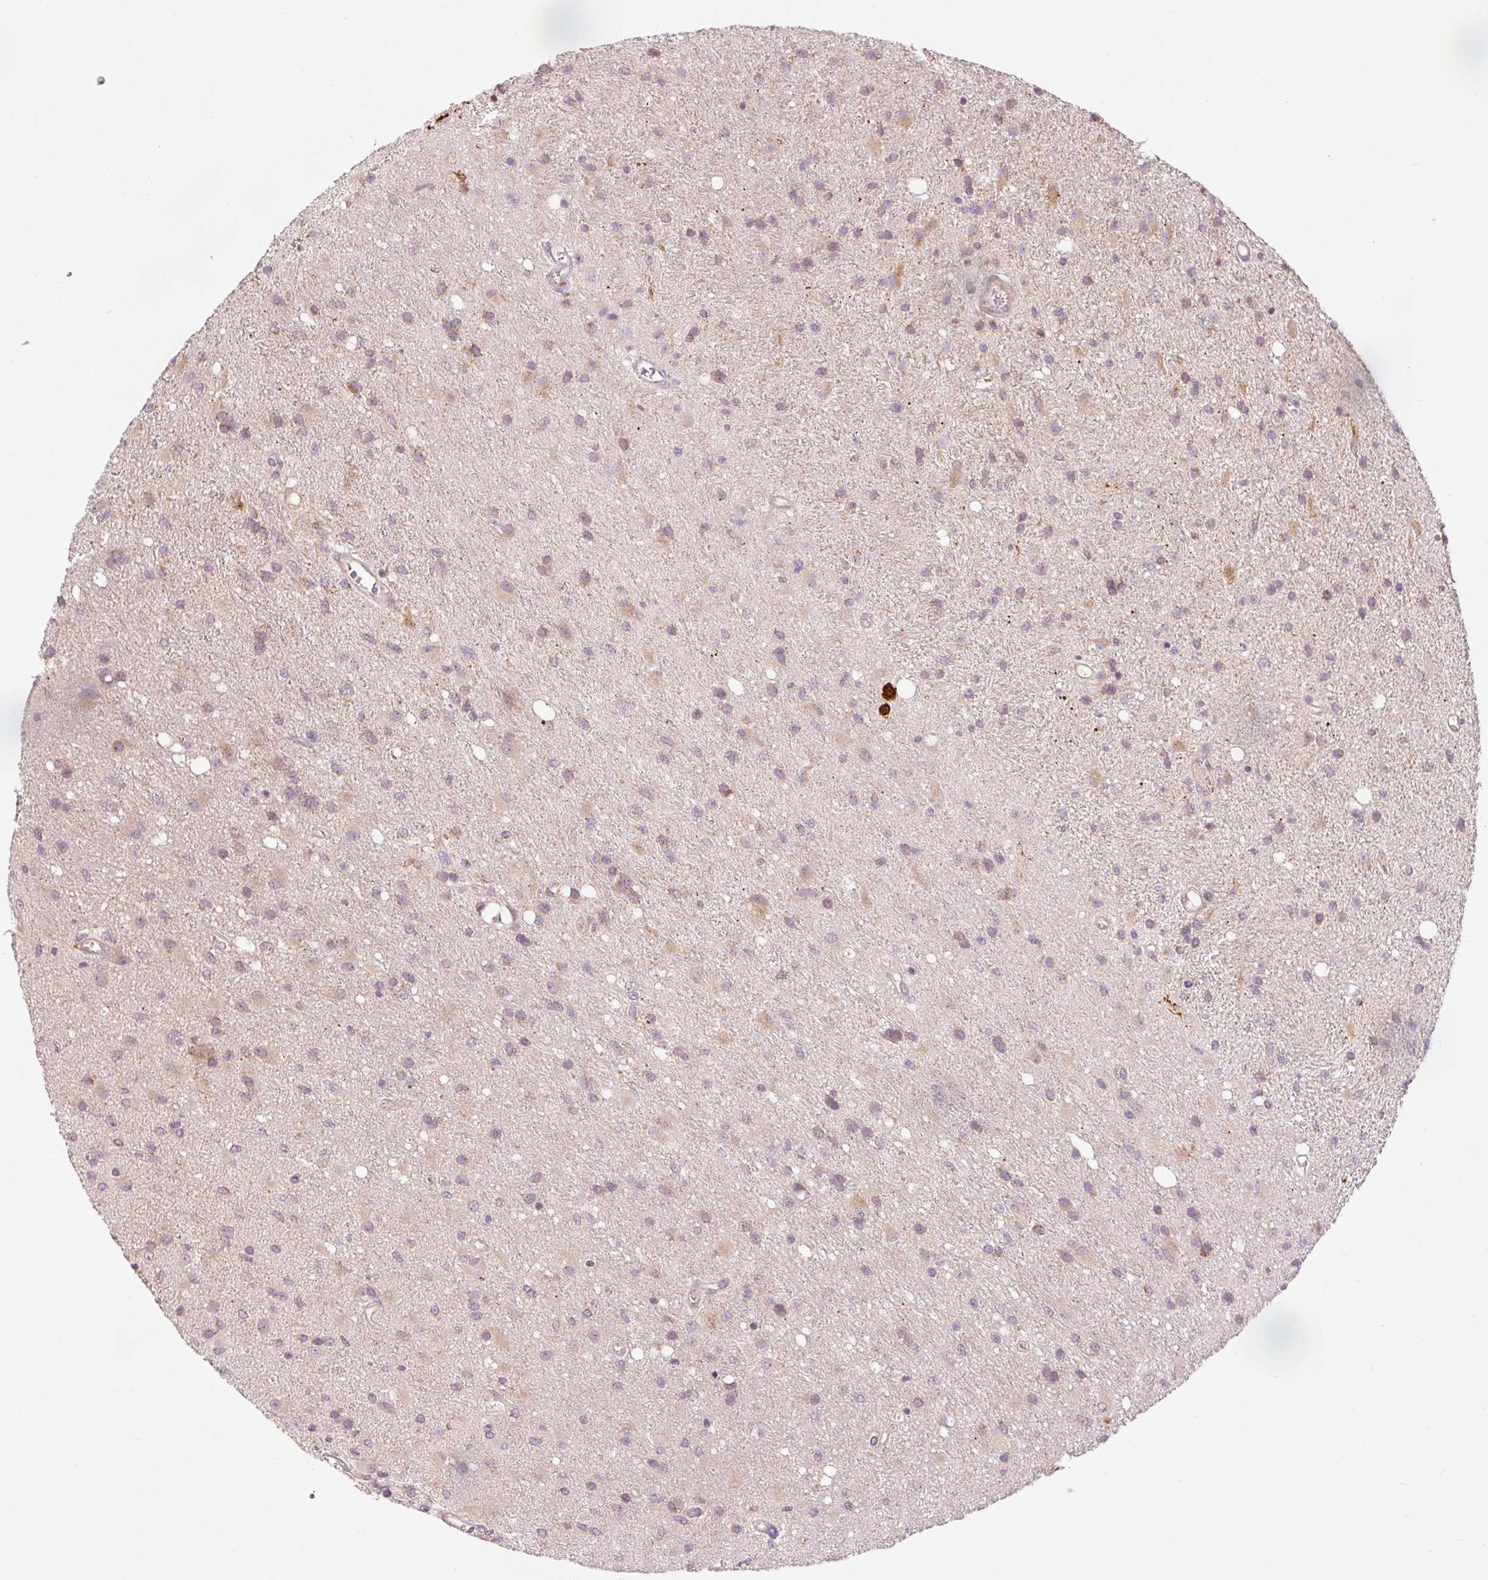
{"staining": {"intensity": "weak", "quantity": "25%-75%", "location": "cytoplasmic/membranous"}, "tissue": "glioma", "cell_type": "Tumor cells", "image_type": "cancer", "snomed": [{"axis": "morphology", "description": "Glioma, malignant, High grade"}, {"axis": "topography", "description": "Brain"}], "caption": "High-power microscopy captured an IHC histopathology image of glioma, revealing weak cytoplasmic/membranous positivity in approximately 25%-75% of tumor cells.", "gene": "PRDX5", "patient": {"sex": "male", "age": 67}}